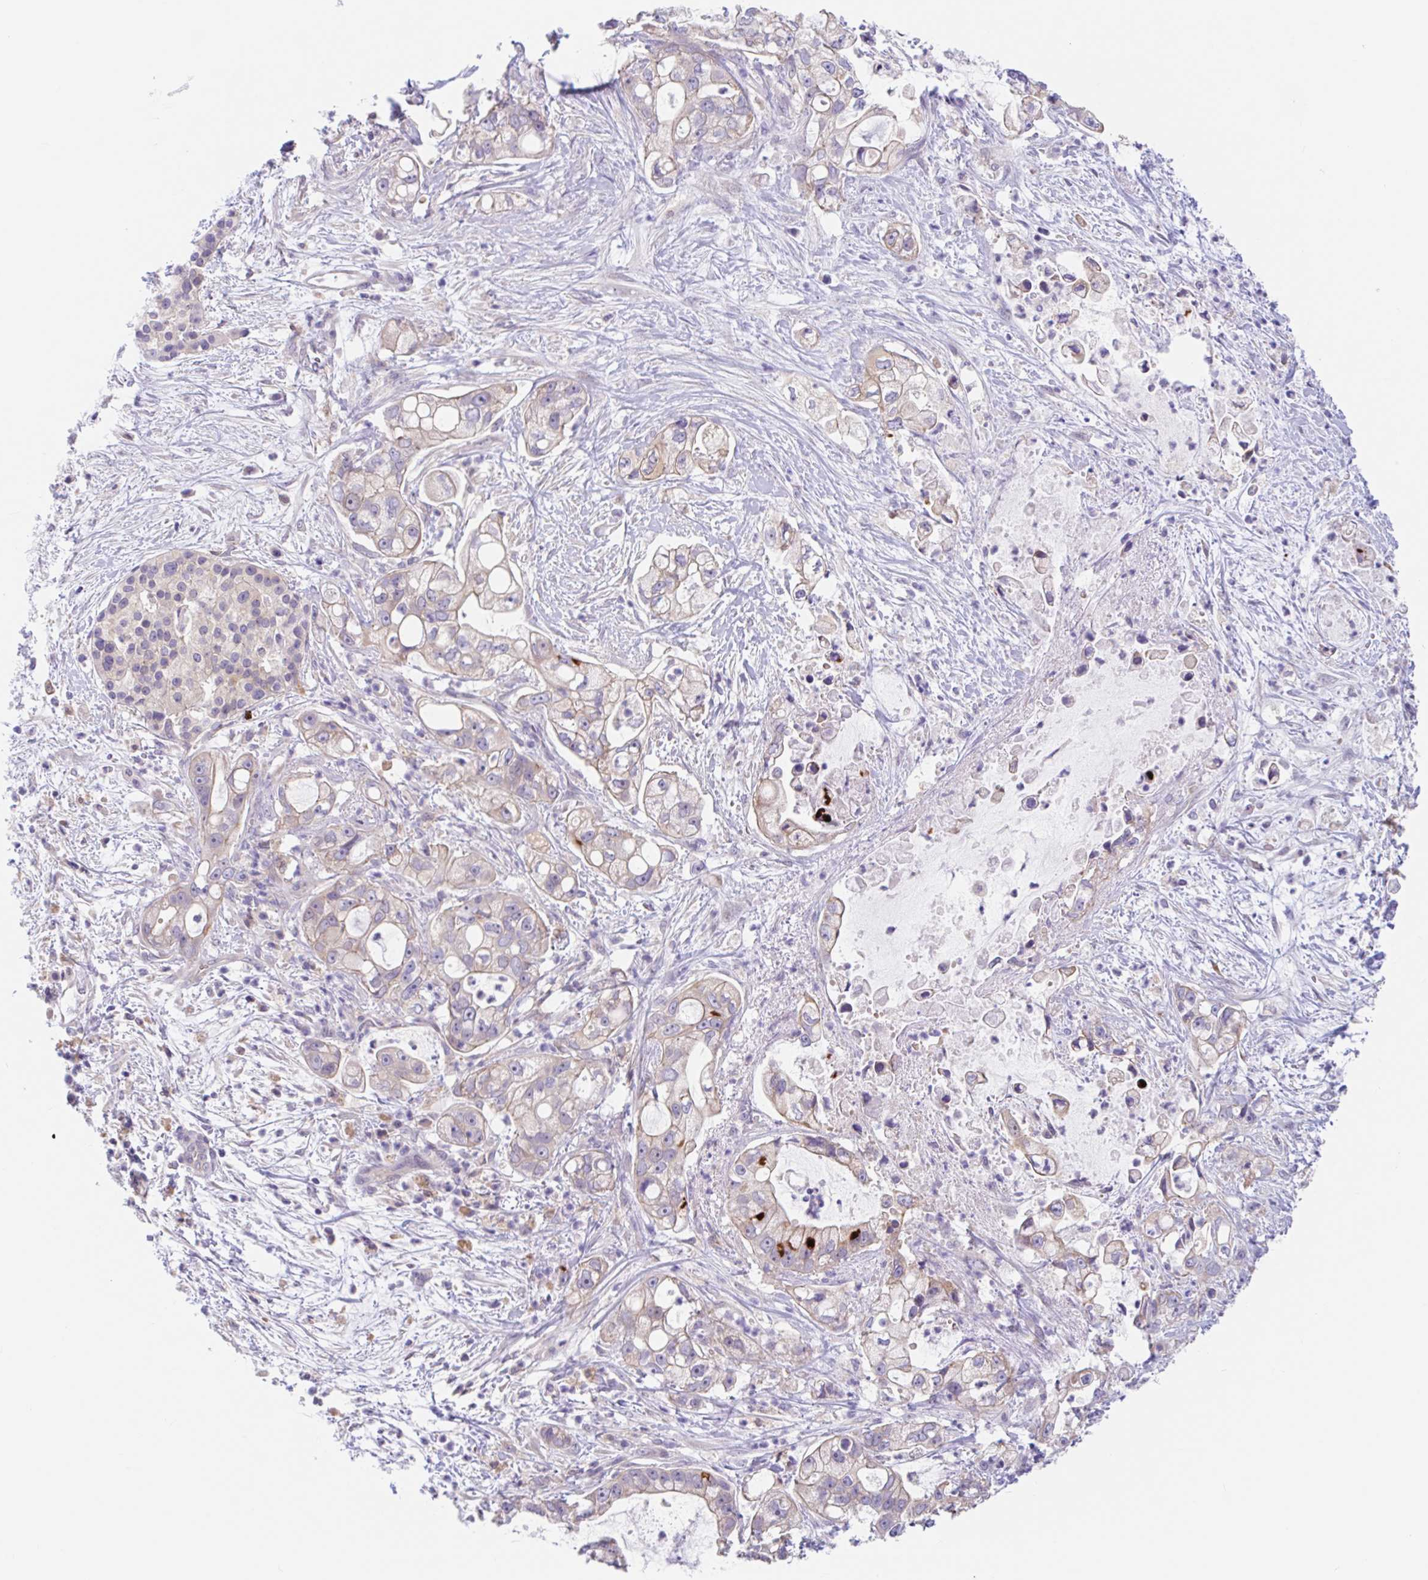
{"staining": {"intensity": "weak", "quantity": "25%-75%", "location": "cytoplasmic/membranous"}, "tissue": "pancreatic cancer", "cell_type": "Tumor cells", "image_type": "cancer", "snomed": [{"axis": "morphology", "description": "Adenocarcinoma, NOS"}, {"axis": "topography", "description": "Pancreas"}], "caption": "Immunohistochemical staining of human pancreatic adenocarcinoma displays low levels of weak cytoplasmic/membranous positivity in about 25%-75% of tumor cells.", "gene": "TMEM86A", "patient": {"sex": "female", "age": 69}}